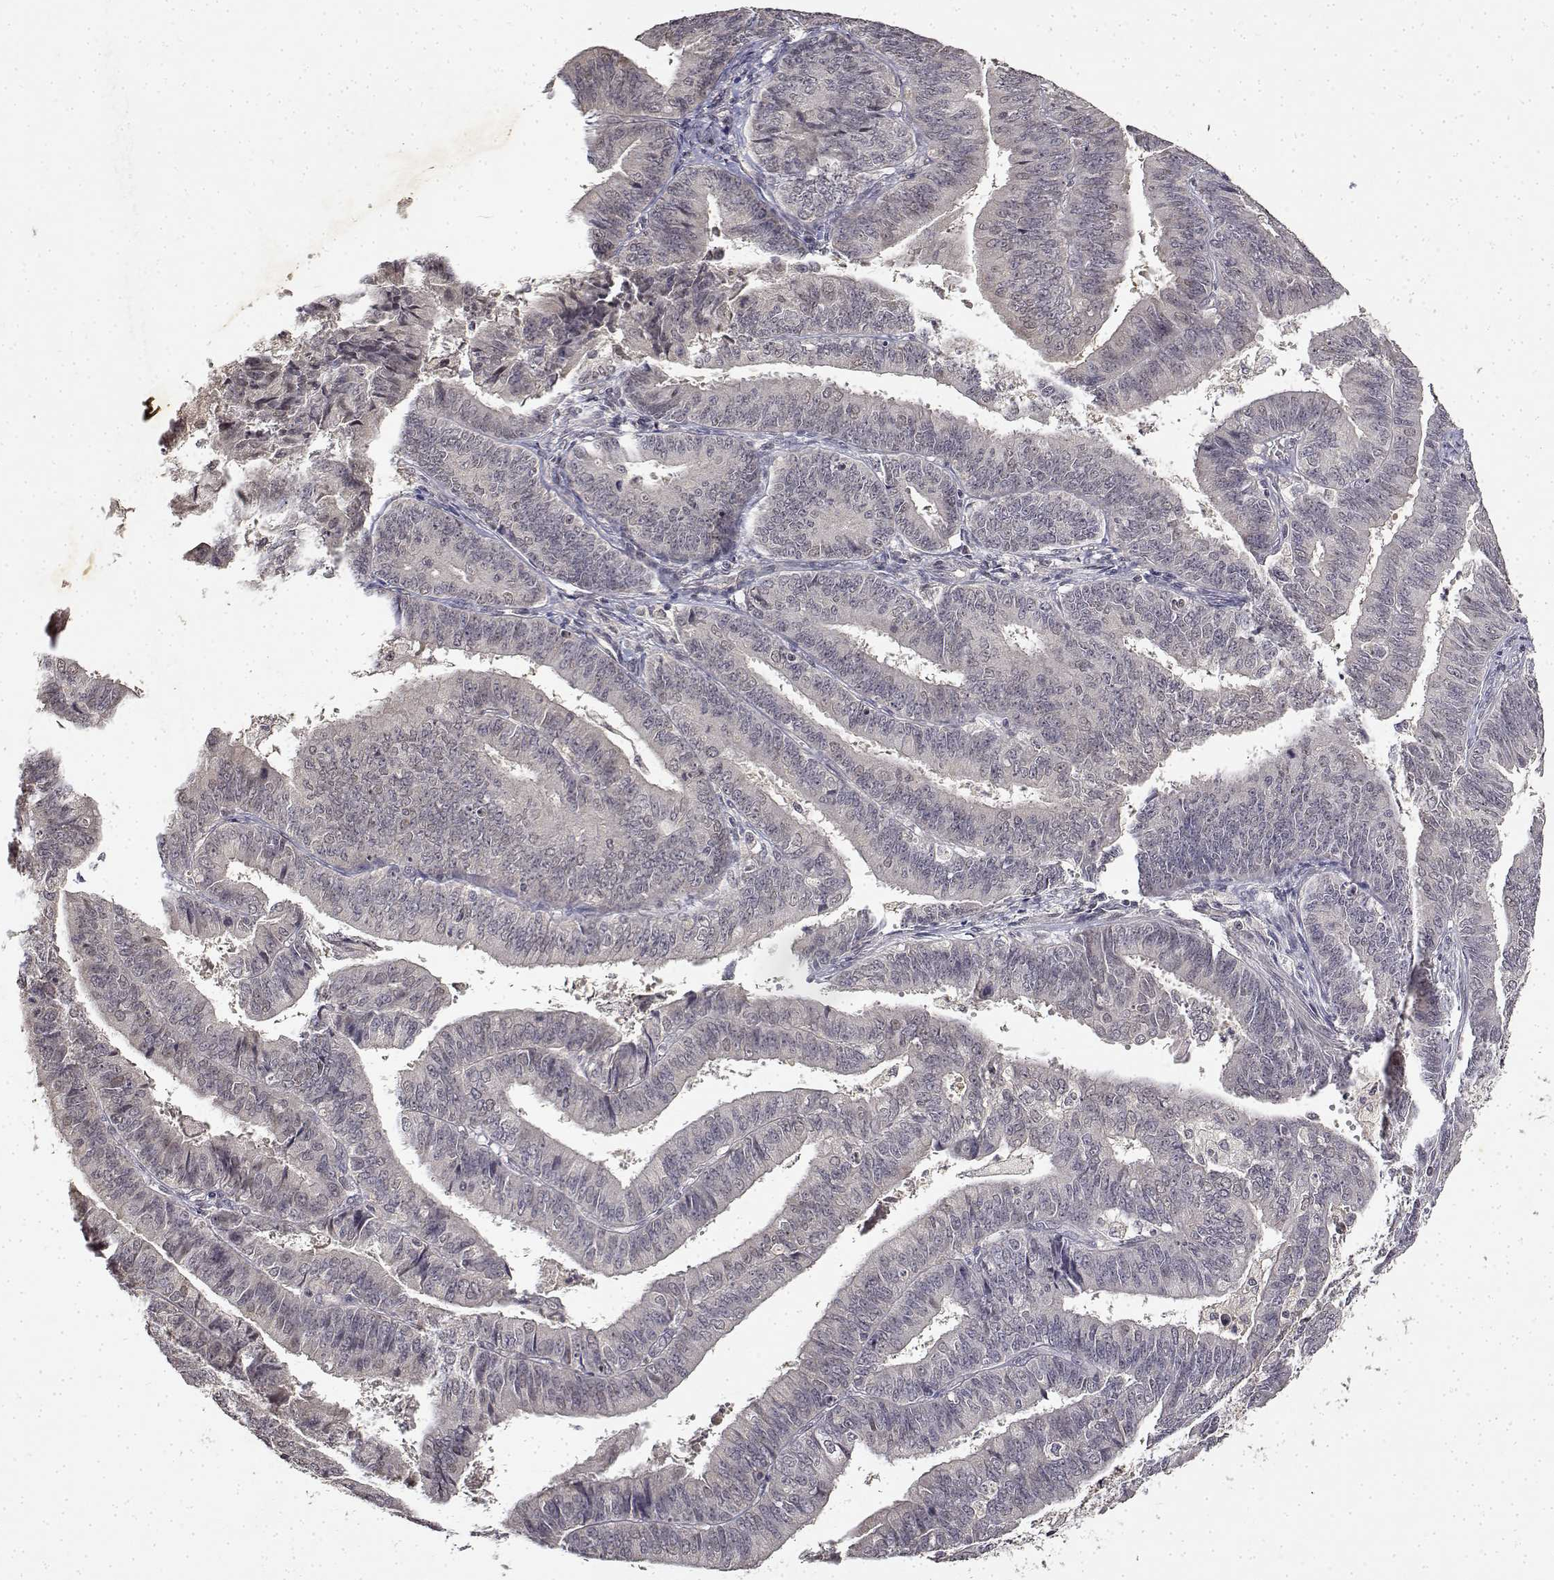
{"staining": {"intensity": "negative", "quantity": "none", "location": "none"}, "tissue": "endometrial cancer", "cell_type": "Tumor cells", "image_type": "cancer", "snomed": [{"axis": "morphology", "description": "Adenocarcinoma, NOS"}, {"axis": "topography", "description": "Endometrium"}], "caption": "Adenocarcinoma (endometrial) was stained to show a protein in brown. There is no significant staining in tumor cells.", "gene": "BDNF", "patient": {"sex": "female", "age": 73}}